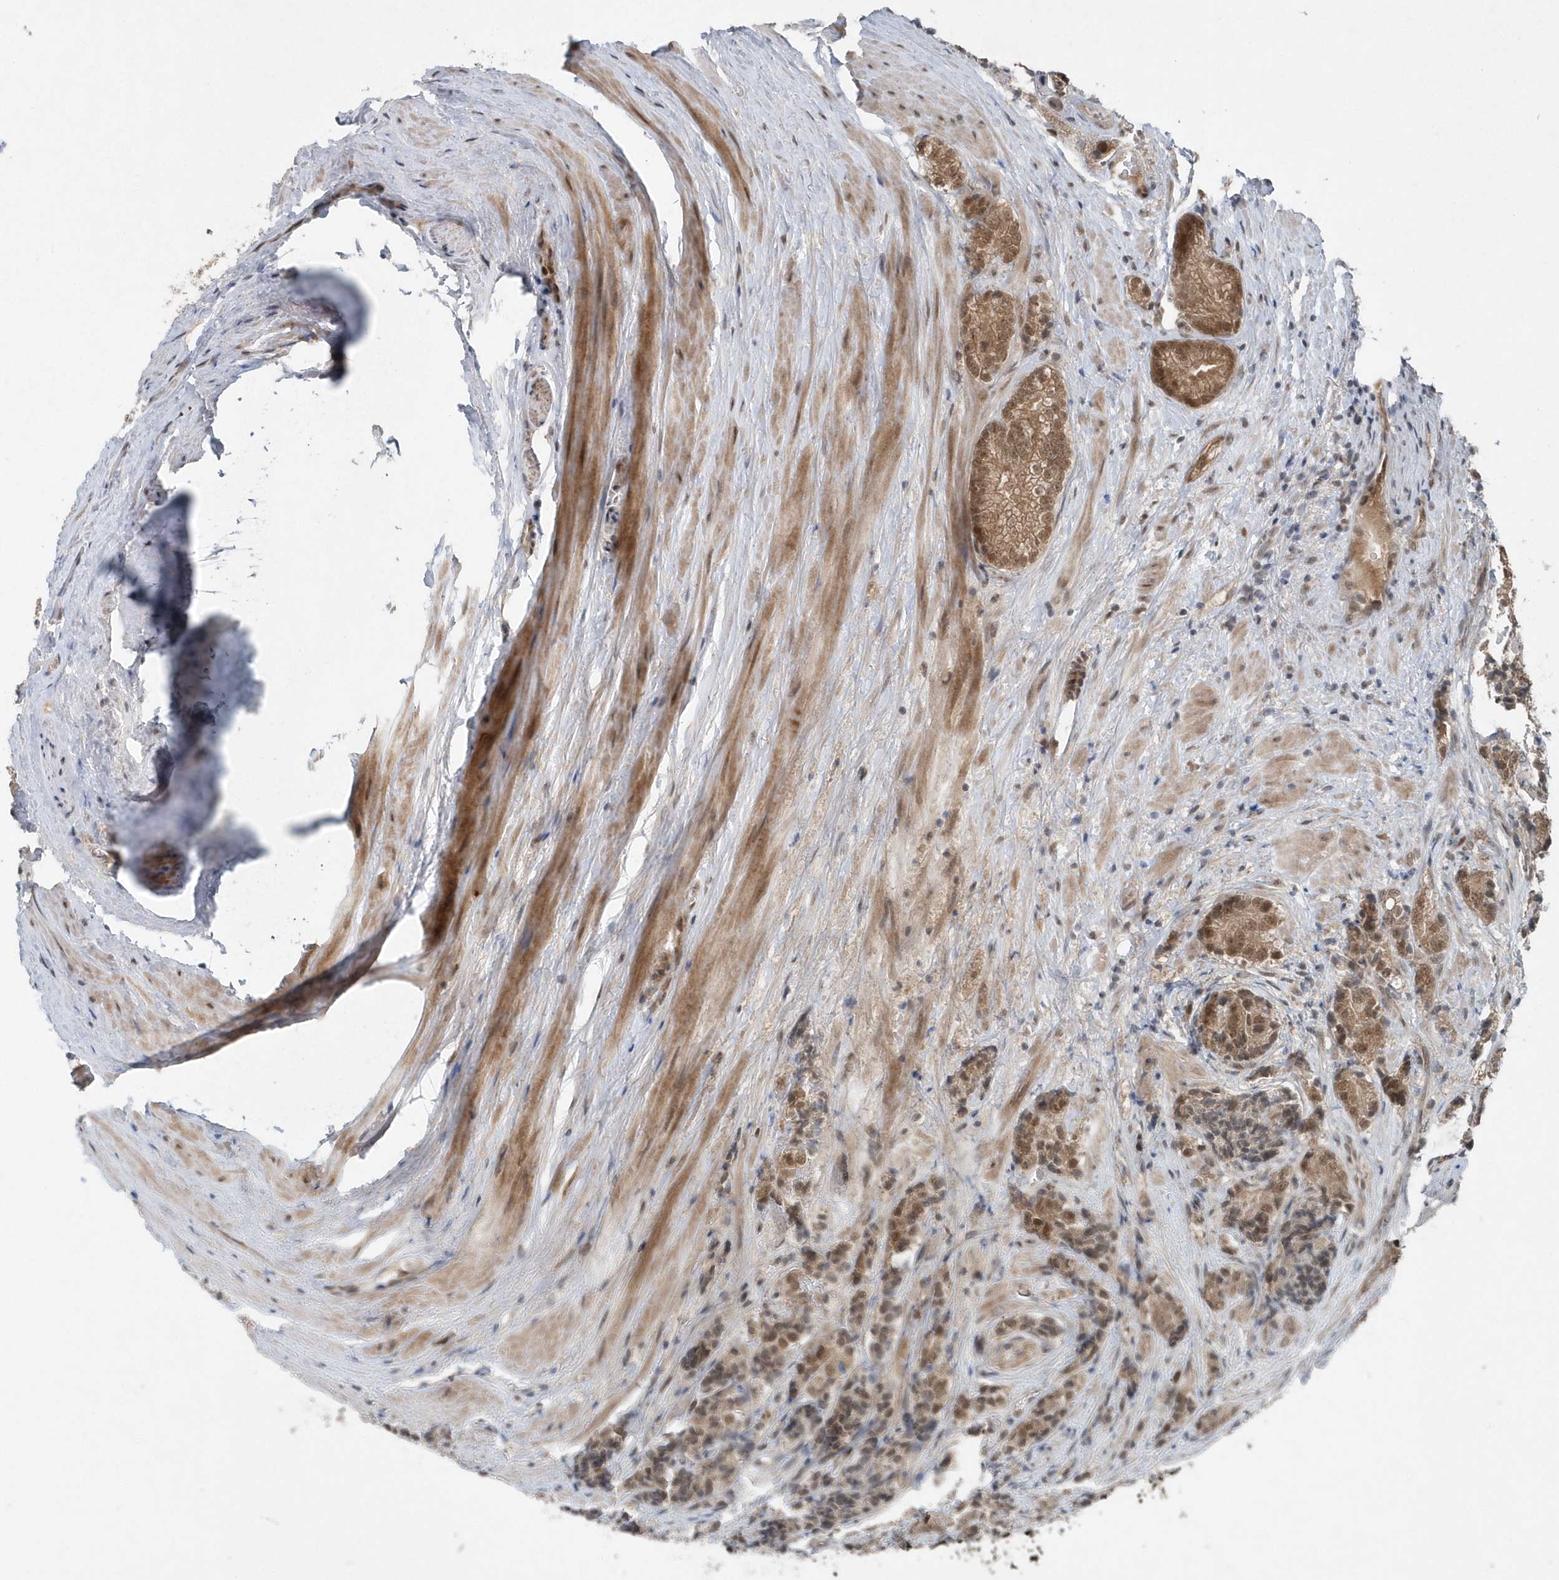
{"staining": {"intensity": "moderate", "quantity": ">75%", "location": "cytoplasmic/membranous,nuclear"}, "tissue": "prostate cancer", "cell_type": "Tumor cells", "image_type": "cancer", "snomed": [{"axis": "morphology", "description": "Adenocarcinoma, High grade"}, {"axis": "topography", "description": "Prostate"}], "caption": "Protein staining by IHC displays moderate cytoplasmic/membranous and nuclear positivity in approximately >75% of tumor cells in high-grade adenocarcinoma (prostate). The protein of interest is shown in brown color, while the nuclei are stained blue.", "gene": "QTRT2", "patient": {"sex": "male", "age": 57}}